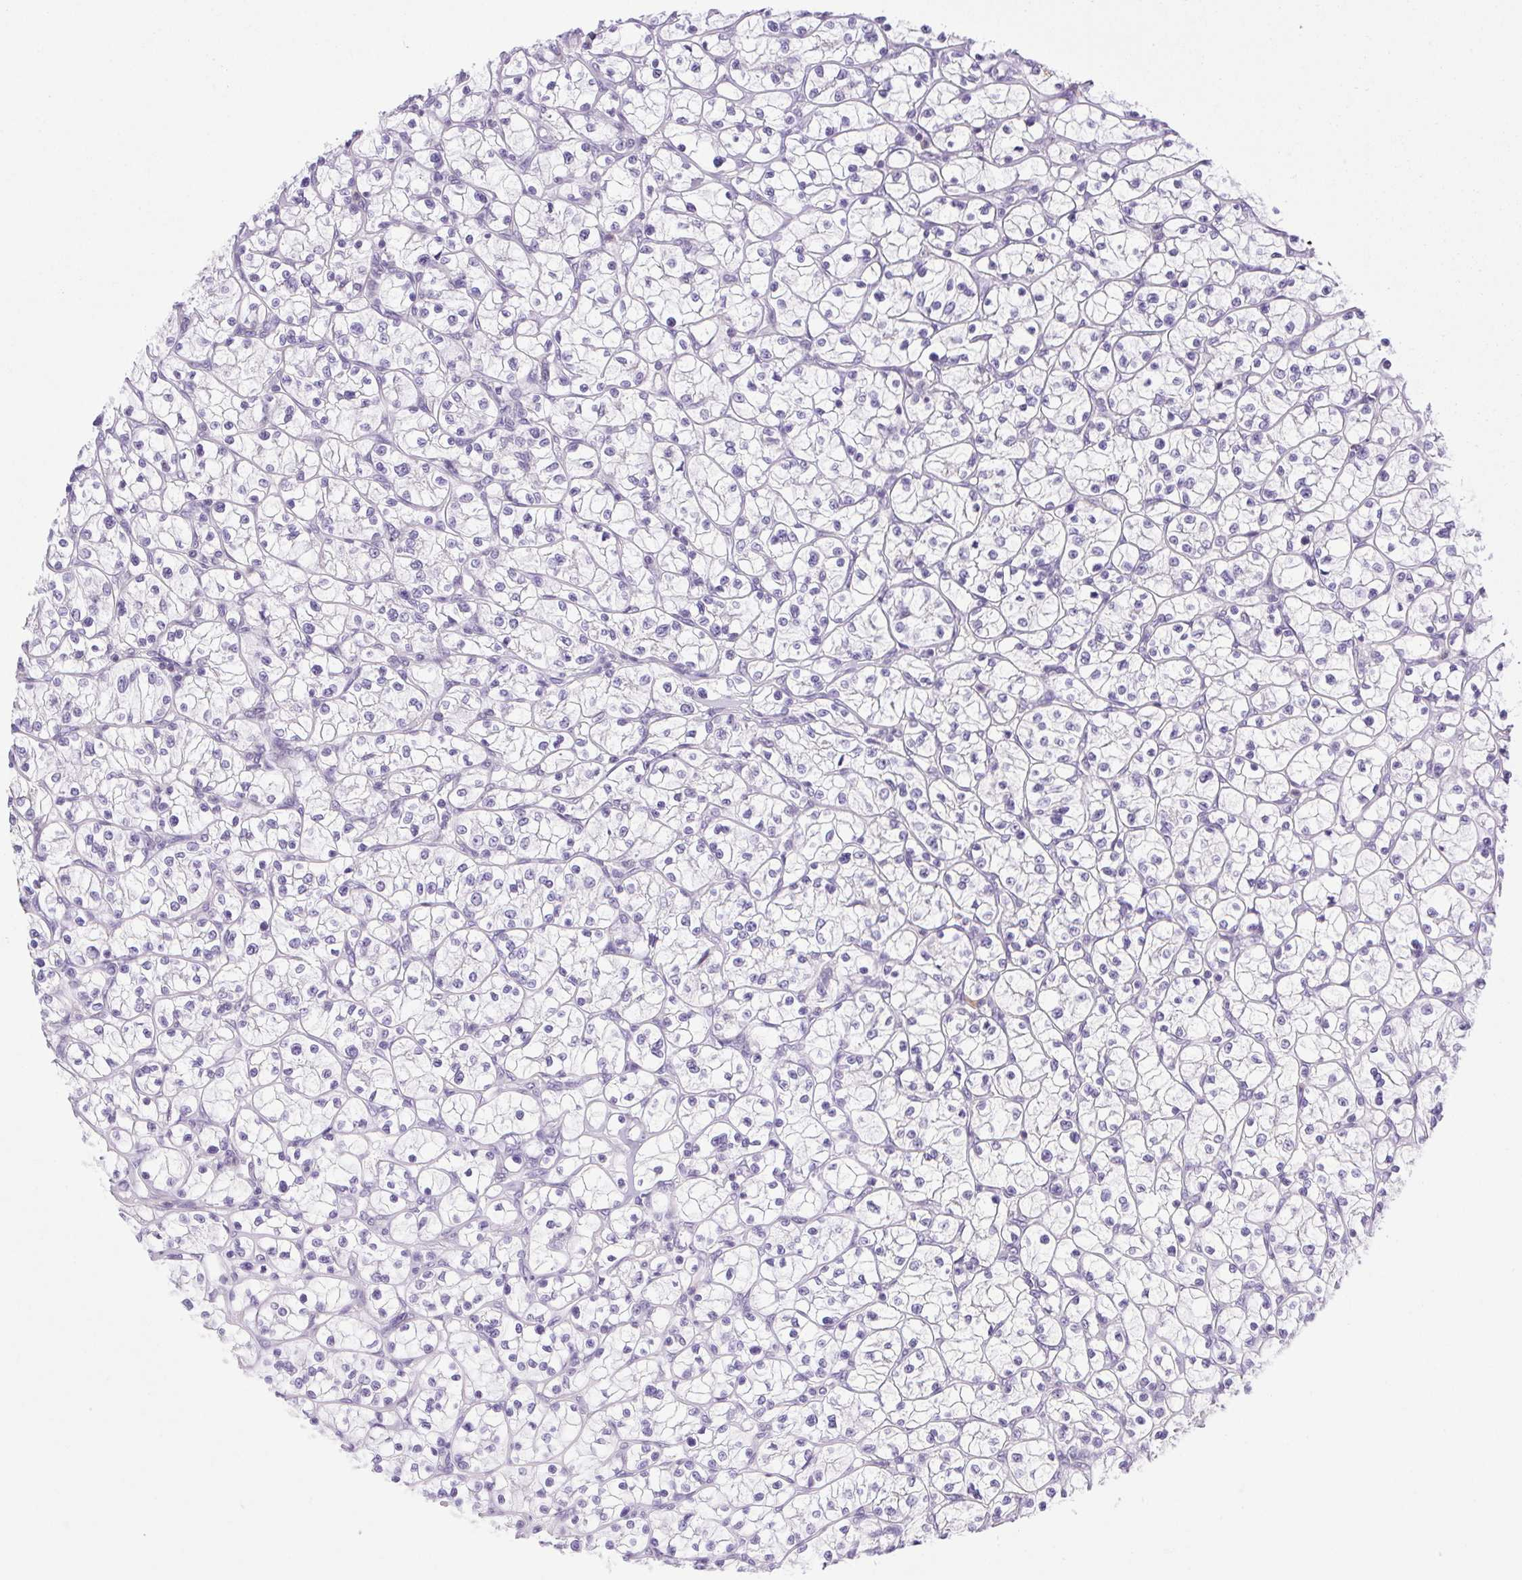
{"staining": {"intensity": "negative", "quantity": "none", "location": "none"}, "tissue": "renal cancer", "cell_type": "Tumor cells", "image_type": "cancer", "snomed": [{"axis": "morphology", "description": "Adenocarcinoma, NOS"}, {"axis": "topography", "description": "Kidney"}], "caption": "Immunohistochemistry of human renal adenocarcinoma displays no staining in tumor cells.", "gene": "FAM177B", "patient": {"sex": "female", "age": 64}}